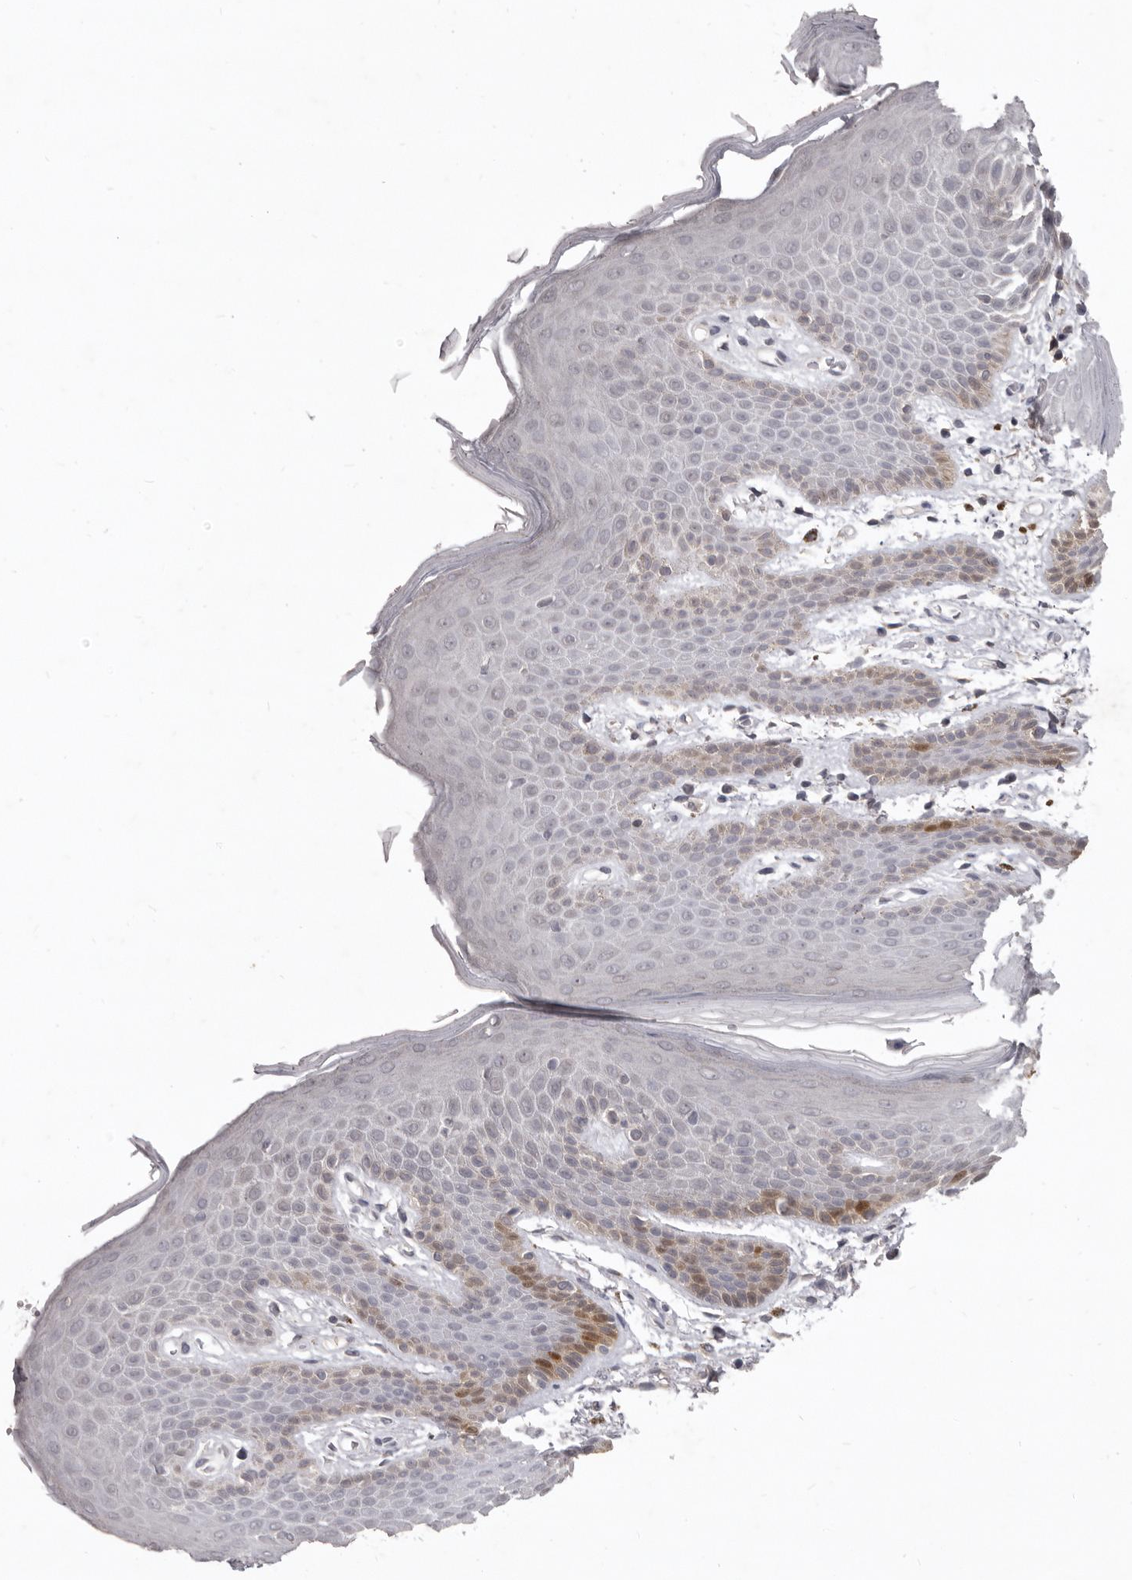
{"staining": {"intensity": "strong", "quantity": "<25%", "location": "cytoplasmic/membranous,nuclear"}, "tissue": "skin", "cell_type": "Epidermal cells", "image_type": "normal", "snomed": [{"axis": "morphology", "description": "Normal tissue, NOS"}, {"axis": "topography", "description": "Anal"}], "caption": "Immunohistochemical staining of normal skin exhibits <25% levels of strong cytoplasmic/membranous,nuclear protein staining in about <25% of epidermal cells. (DAB (3,3'-diaminobenzidine) = brown stain, brightfield microscopy at high magnification).", "gene": "SULT1E1", "patient": {"sex": "male", "age": 74}}